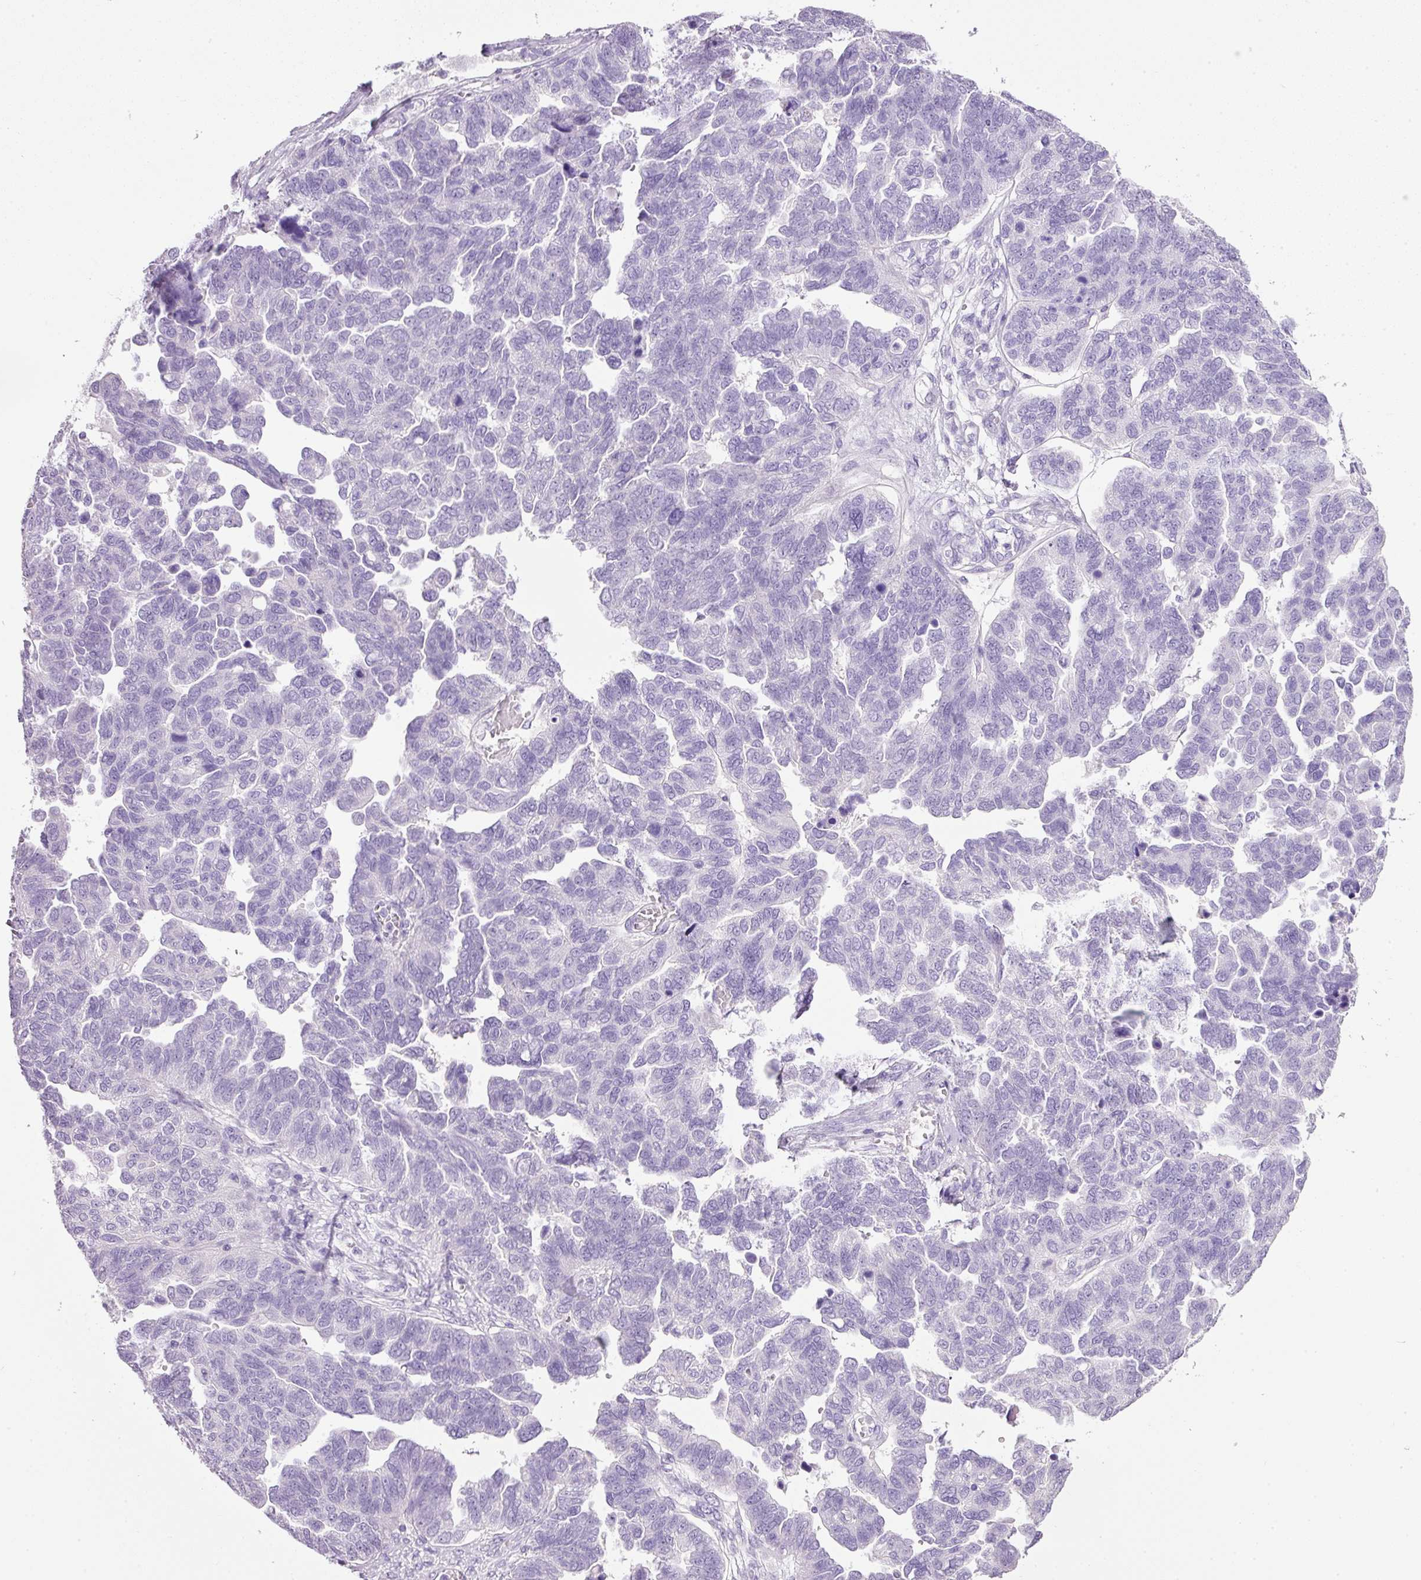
{"staining": {"intensity": "negative", "quantity": "none", "location": "none"}, "tissue": "ovarian cancer", "cell_type": "Tumor cells", "image_type": "cancer", "snomed": [{"axis": "morphology", "description": "Cystadenocarcinoma, serous, NOS"}, {"axis": "topography", "description": "Ovary"}], "caption": "Image shows no significant protein positivity in tumor cells of ovarian cancer (serous cystadenocarcinoma).", "gene": "BSND", "patient": {"sex": "female", "age": 64}}